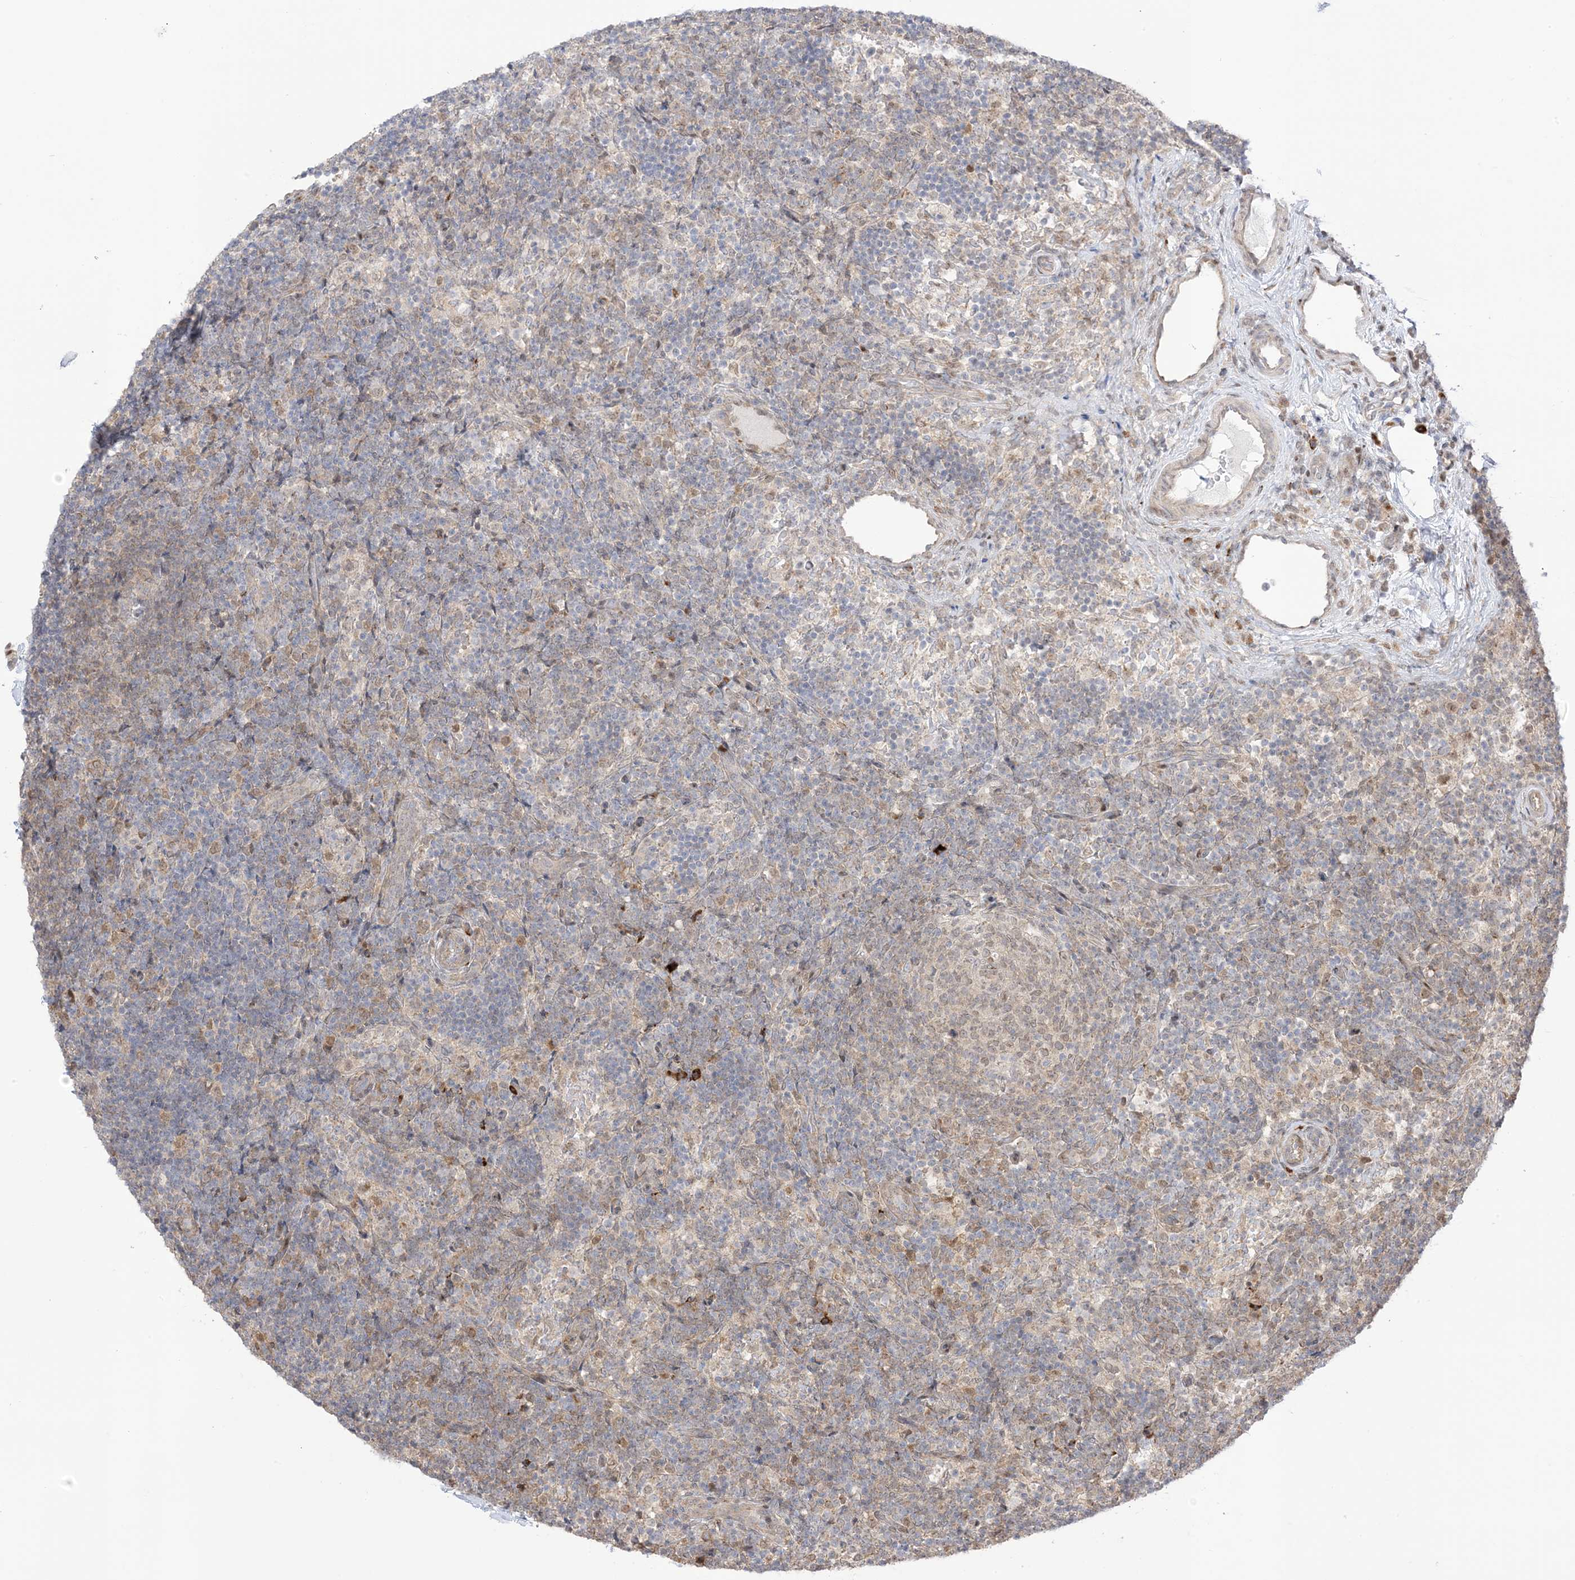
{"staining": {"intensity": "weak", "quantity": ">75%", "location": "cytoplasmic/membranous,nuclear"}, "tissue": "lymph node", "cell_type": "Germinal center cells", "image_type": "normal", "snomed": [{"axis": "morphology", "description": "Normal tissue, NOS"}, {"axis": "topography", "description": "Lymph node"}], "caption": "A high-resolution histopathology image shows immunohistochemistry (IHC) staining of benign lymph node, which exhibits weak cytoplasmic/membranous,nuclear expression in about >75% of germinal center cells.", "gene": "UBE2E2", "patient": {"sex": "female", "age": 22}}